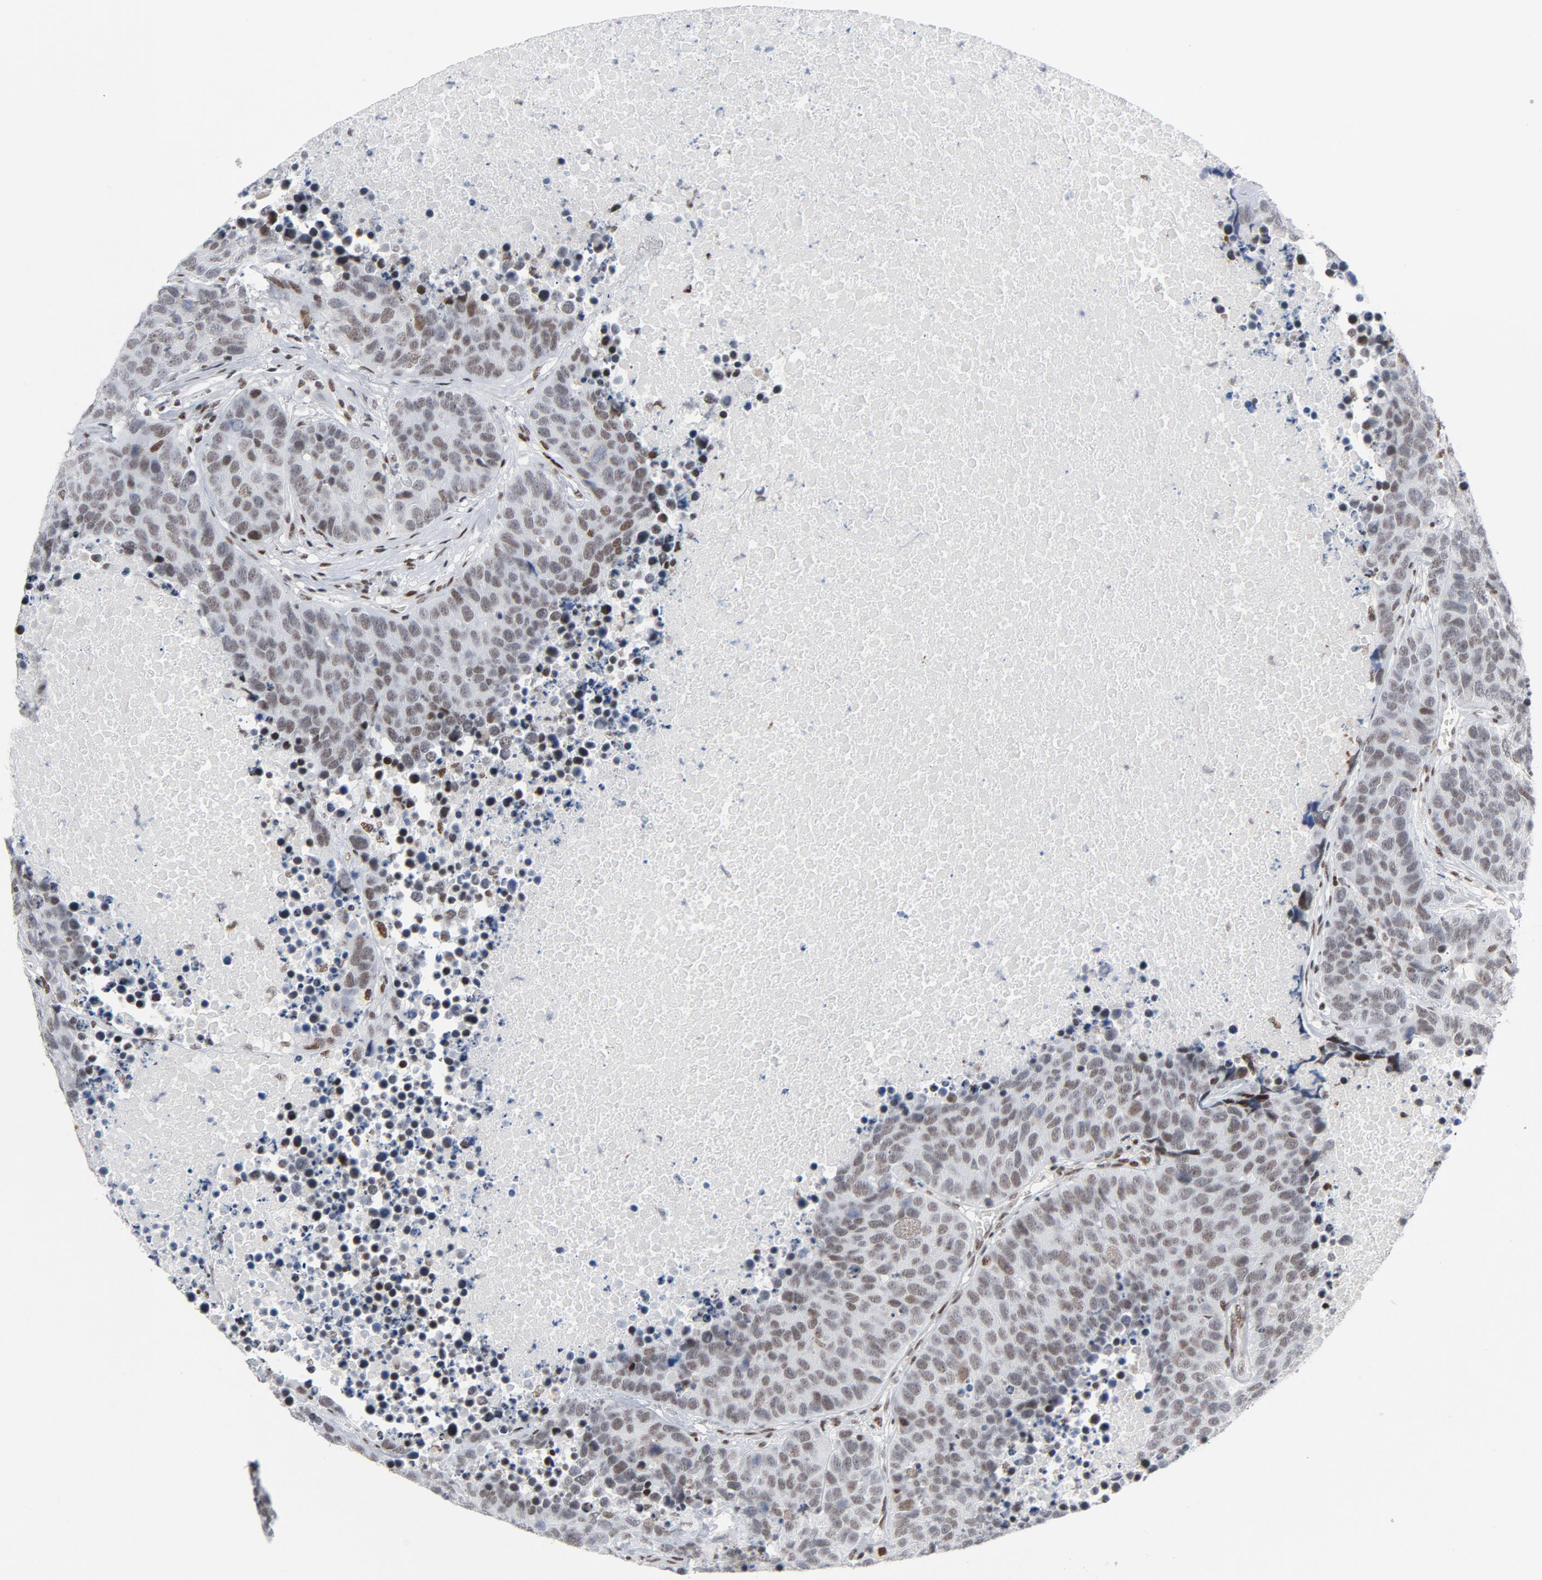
{"staining": {"intensity": "moderate", "quantity": ">75%", "location": "nuclear"}, "tissue": "carcinoid", "cell_type": "Tumor cells", "image_type": "cancer", "snomed": [{"axis": "morphology", "description": "Carcinoid, malignant, NOS"}, {"axis": "topography", "description": "Lung"}], "caption": "Moderate nuclear expression is appreciated in about >75% of tumor cells in carcinoid. Nuclei are stained in blue.", "gene": "HSF1", "patient": {"sex": "male", "age": 60}}